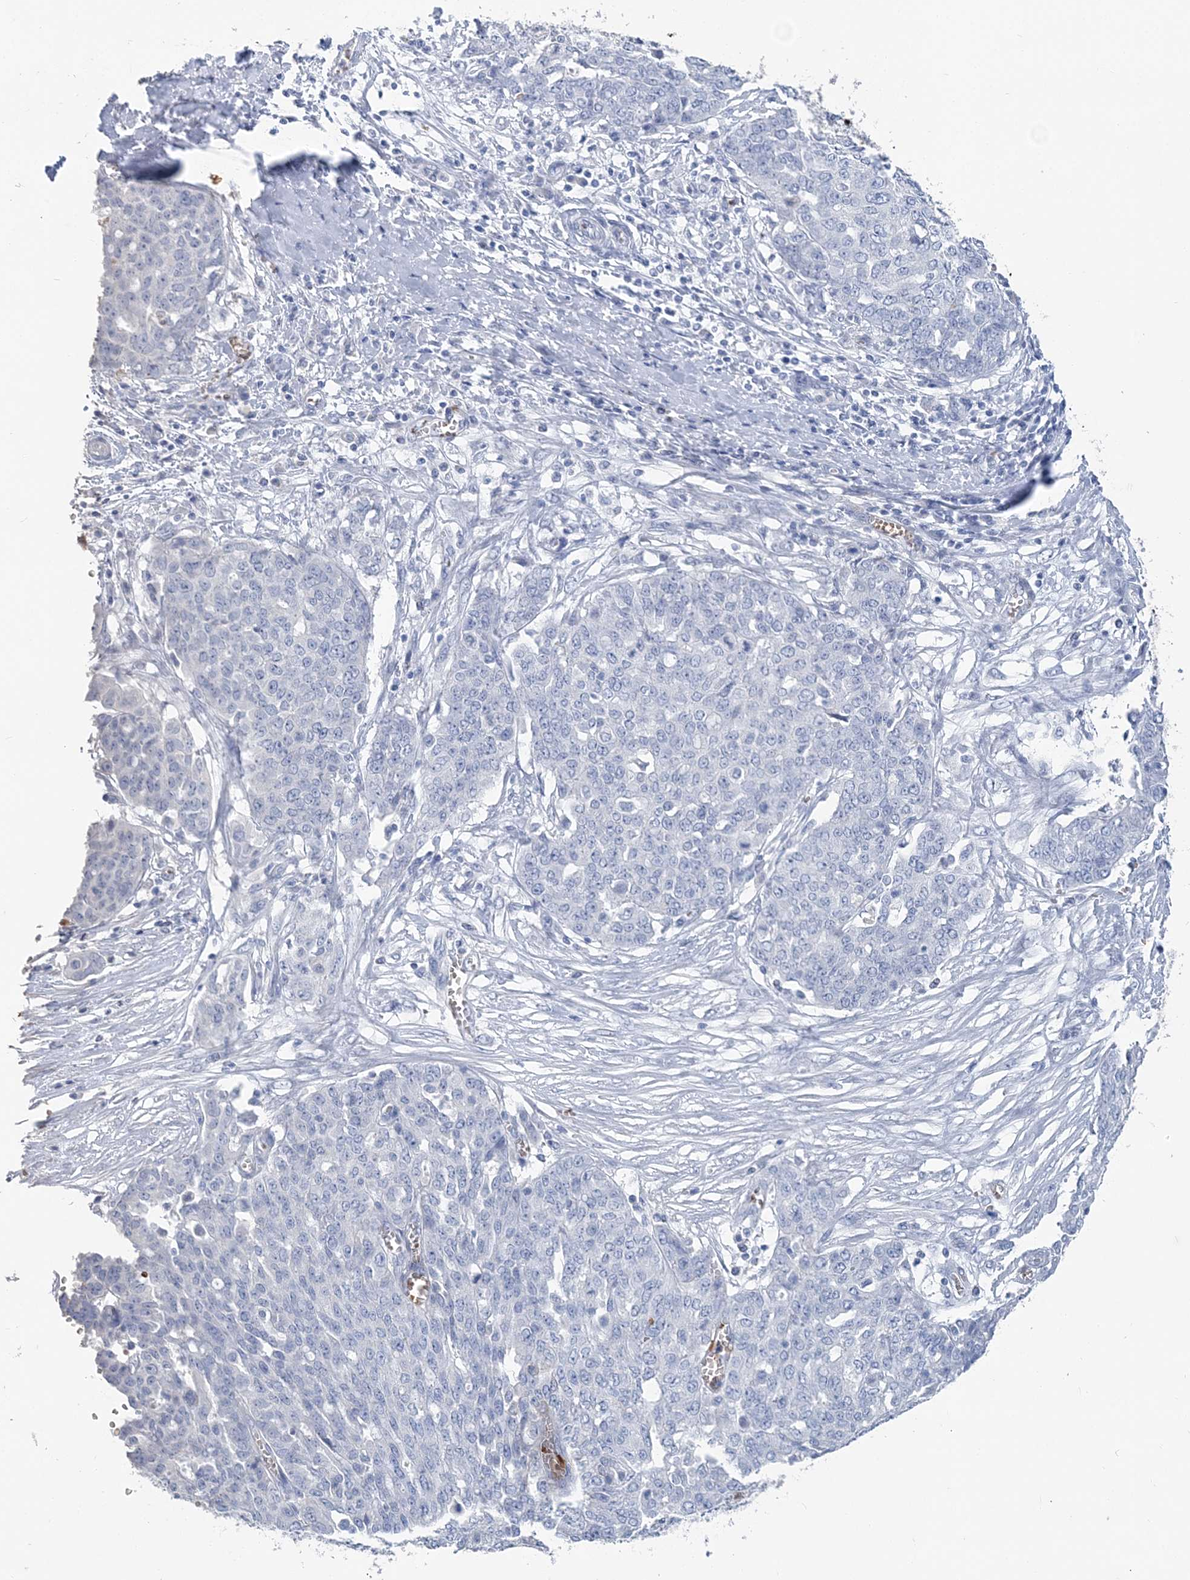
{"staining": {"intensity": "negative", "quantity": "none", "location": "none"}, "tissue": "ovarian cancer", "cell_type": "Tumor cells", "image_type": "cancer", "snomed": [{"axis": "morphology", "description": "Cystadenocarcinoma, serous, NOS"}, {"axis": "topography", "description": "Soft tissue"}, {"axis": "topography", "description": "Ovary"}], "caption": "Tumor cells are negative for brown protein staining in ovarian cancer (serous cystadenocarcinoma).", "gene": "HBA2", "patient": {"sex": "female", "age": 57}}